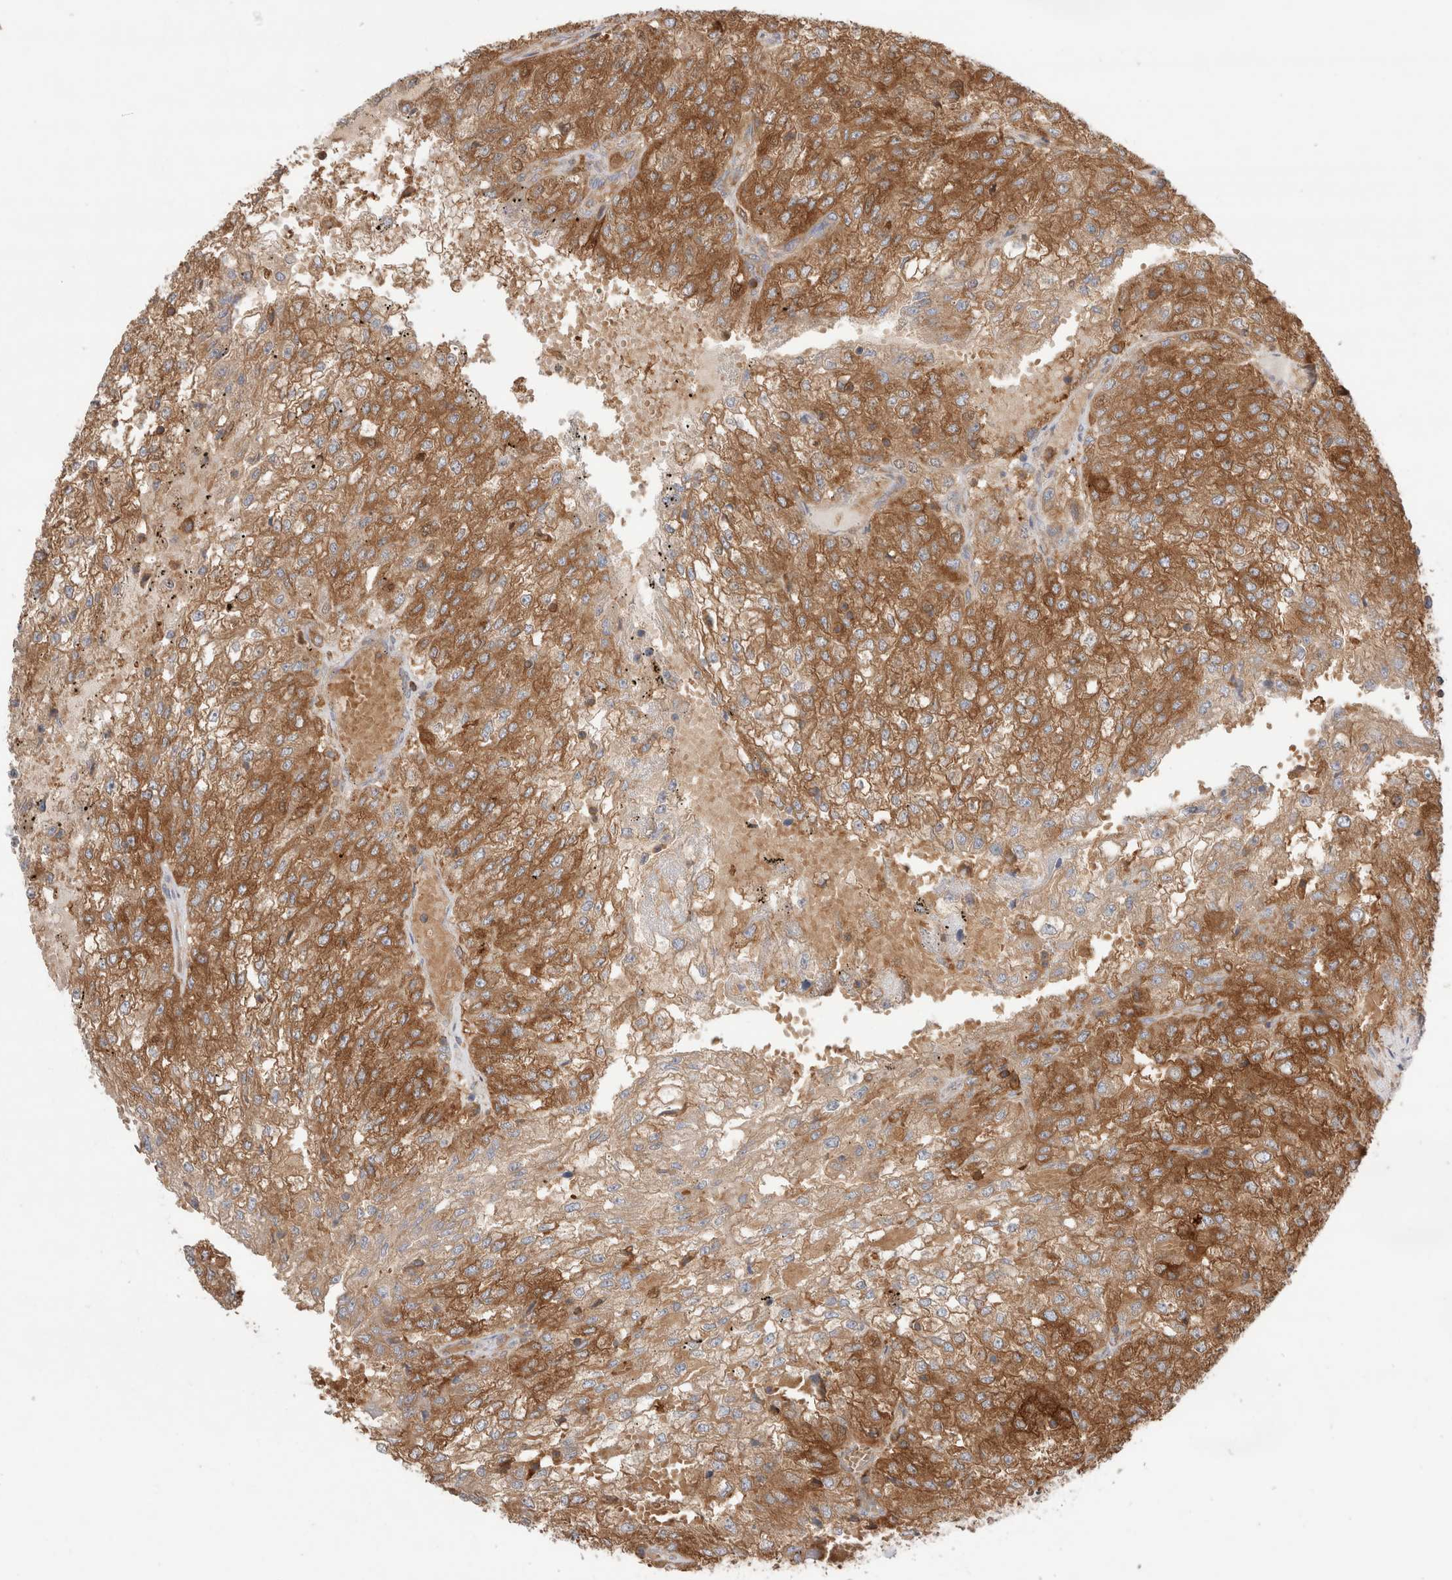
{"staining": {"intensity": "strong", "quantity": ">75%", "location": "cytoplasmic/membranous"}, "tissue": "renal cancer", "cell_type": "Tumor cells", "image_type": "cancer", "snomed": [{"axis": "morphology", "description": "Adenocarcinoma, NOS"}, {"axis": "topography", "description": "Kidney"}], "caption": "Immunohistochemical staining of renal cancer displays high levels of strong cytoplasmic/membranous protein expression in approximately >75% of tumor cells. (DAB = brown stain, brightfield microscopy at high magnification).", "gene": "KLHL14", "patient": {"sex": "female", "age": 54}}